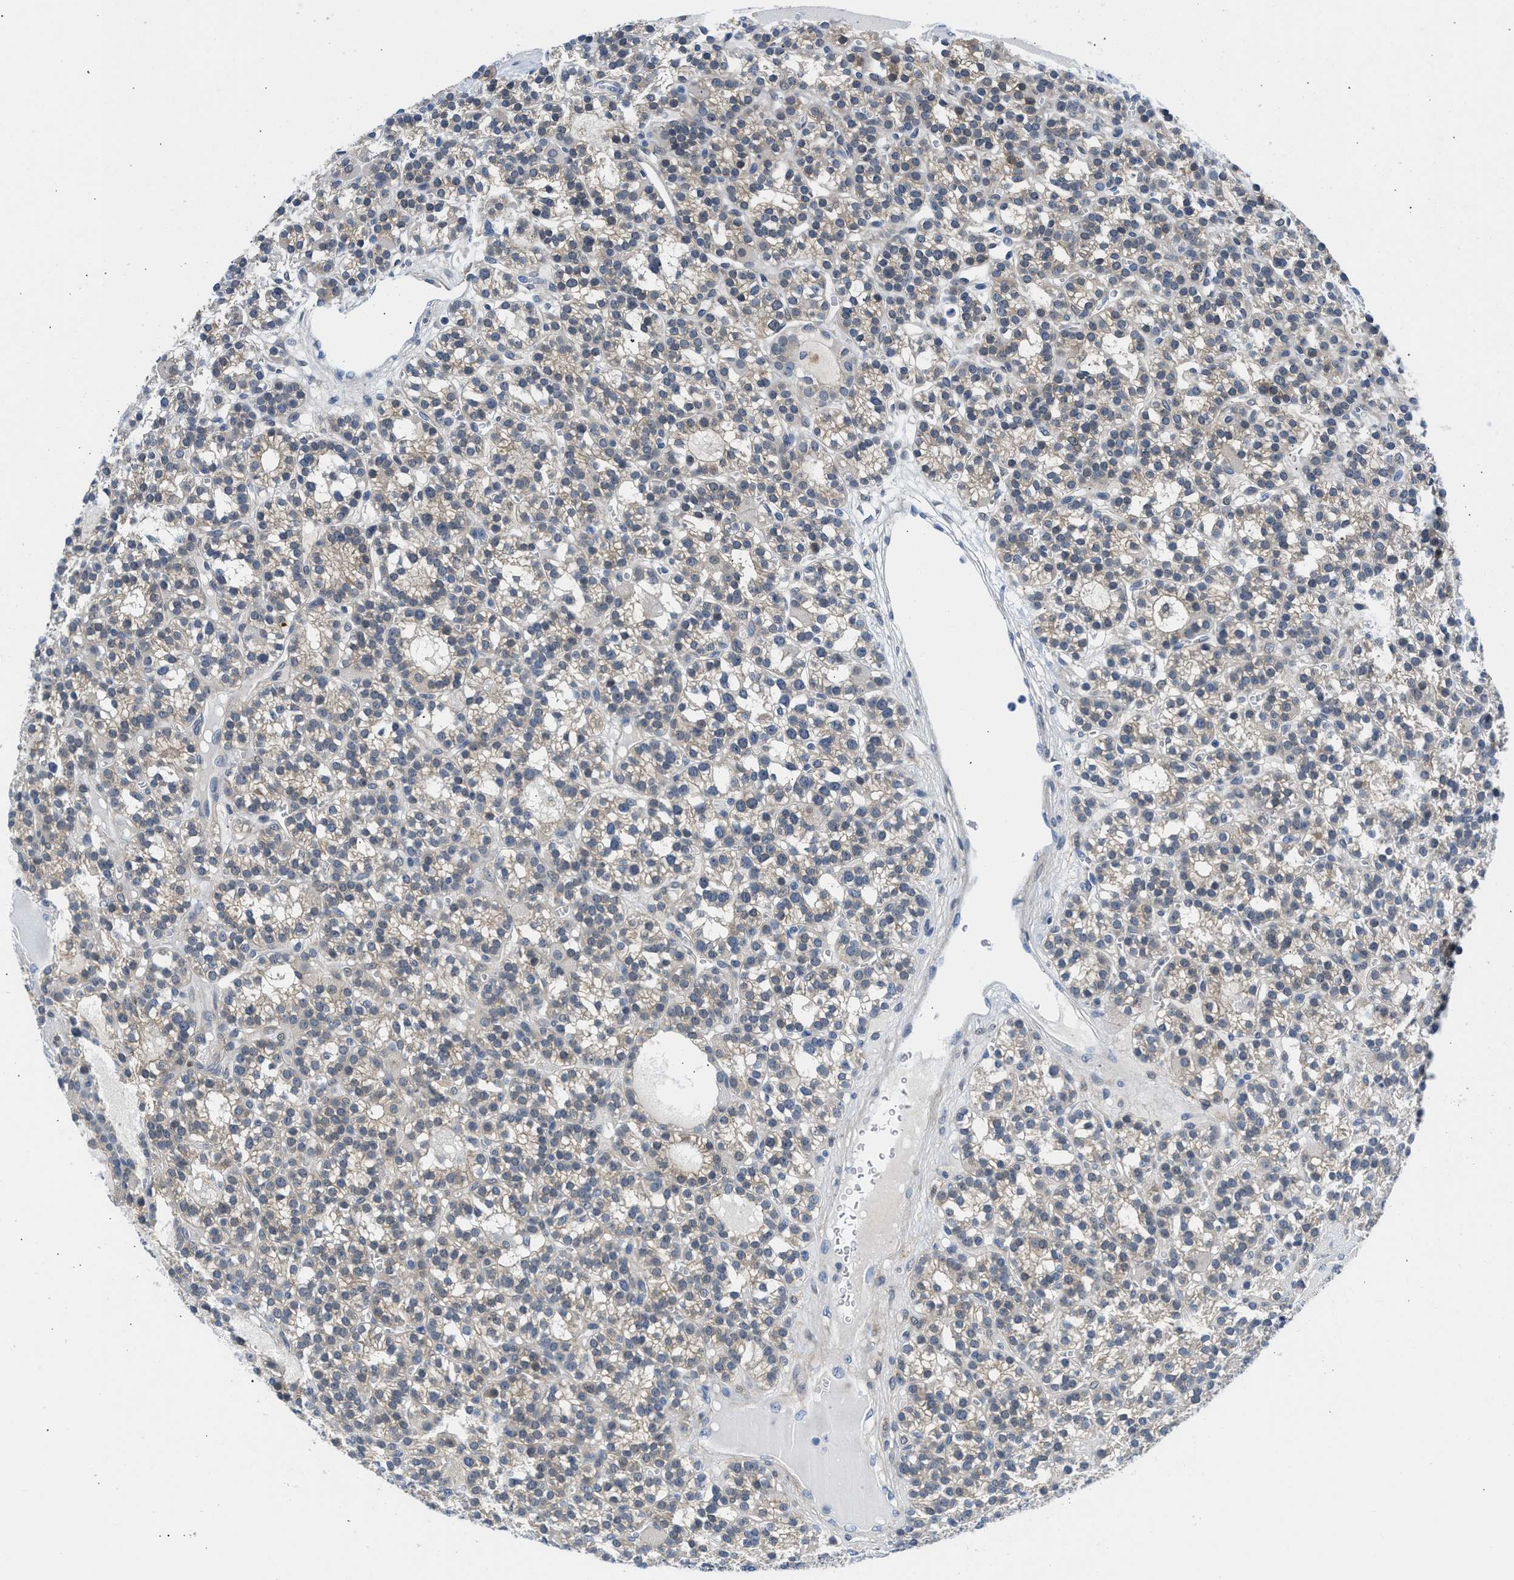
{"staining": {"intensity": "weak", "quantity": "25%-75%", "location": "cytoplasmic/membranous"}, "tissue": "parathyroid gland", "cell_type": "Glandular cells", "image_type": "normal", "snomed": [{"axis": "morphology", "description": "Normal tissue, NOS"}, {"axis": "morphology", "description": "Adenoma, NOS"}, {"axis": "topography", "description": "Parathyroid gland"}], "caption": "DAB immunohistochemical staining of benign human parathyroid gland demonstrates weak cytoplasmic/membranous protein staining in about 25%-75% of glandular cells.", "gene": "CBR1", "patient": {"sex": "female", "age": 58}}